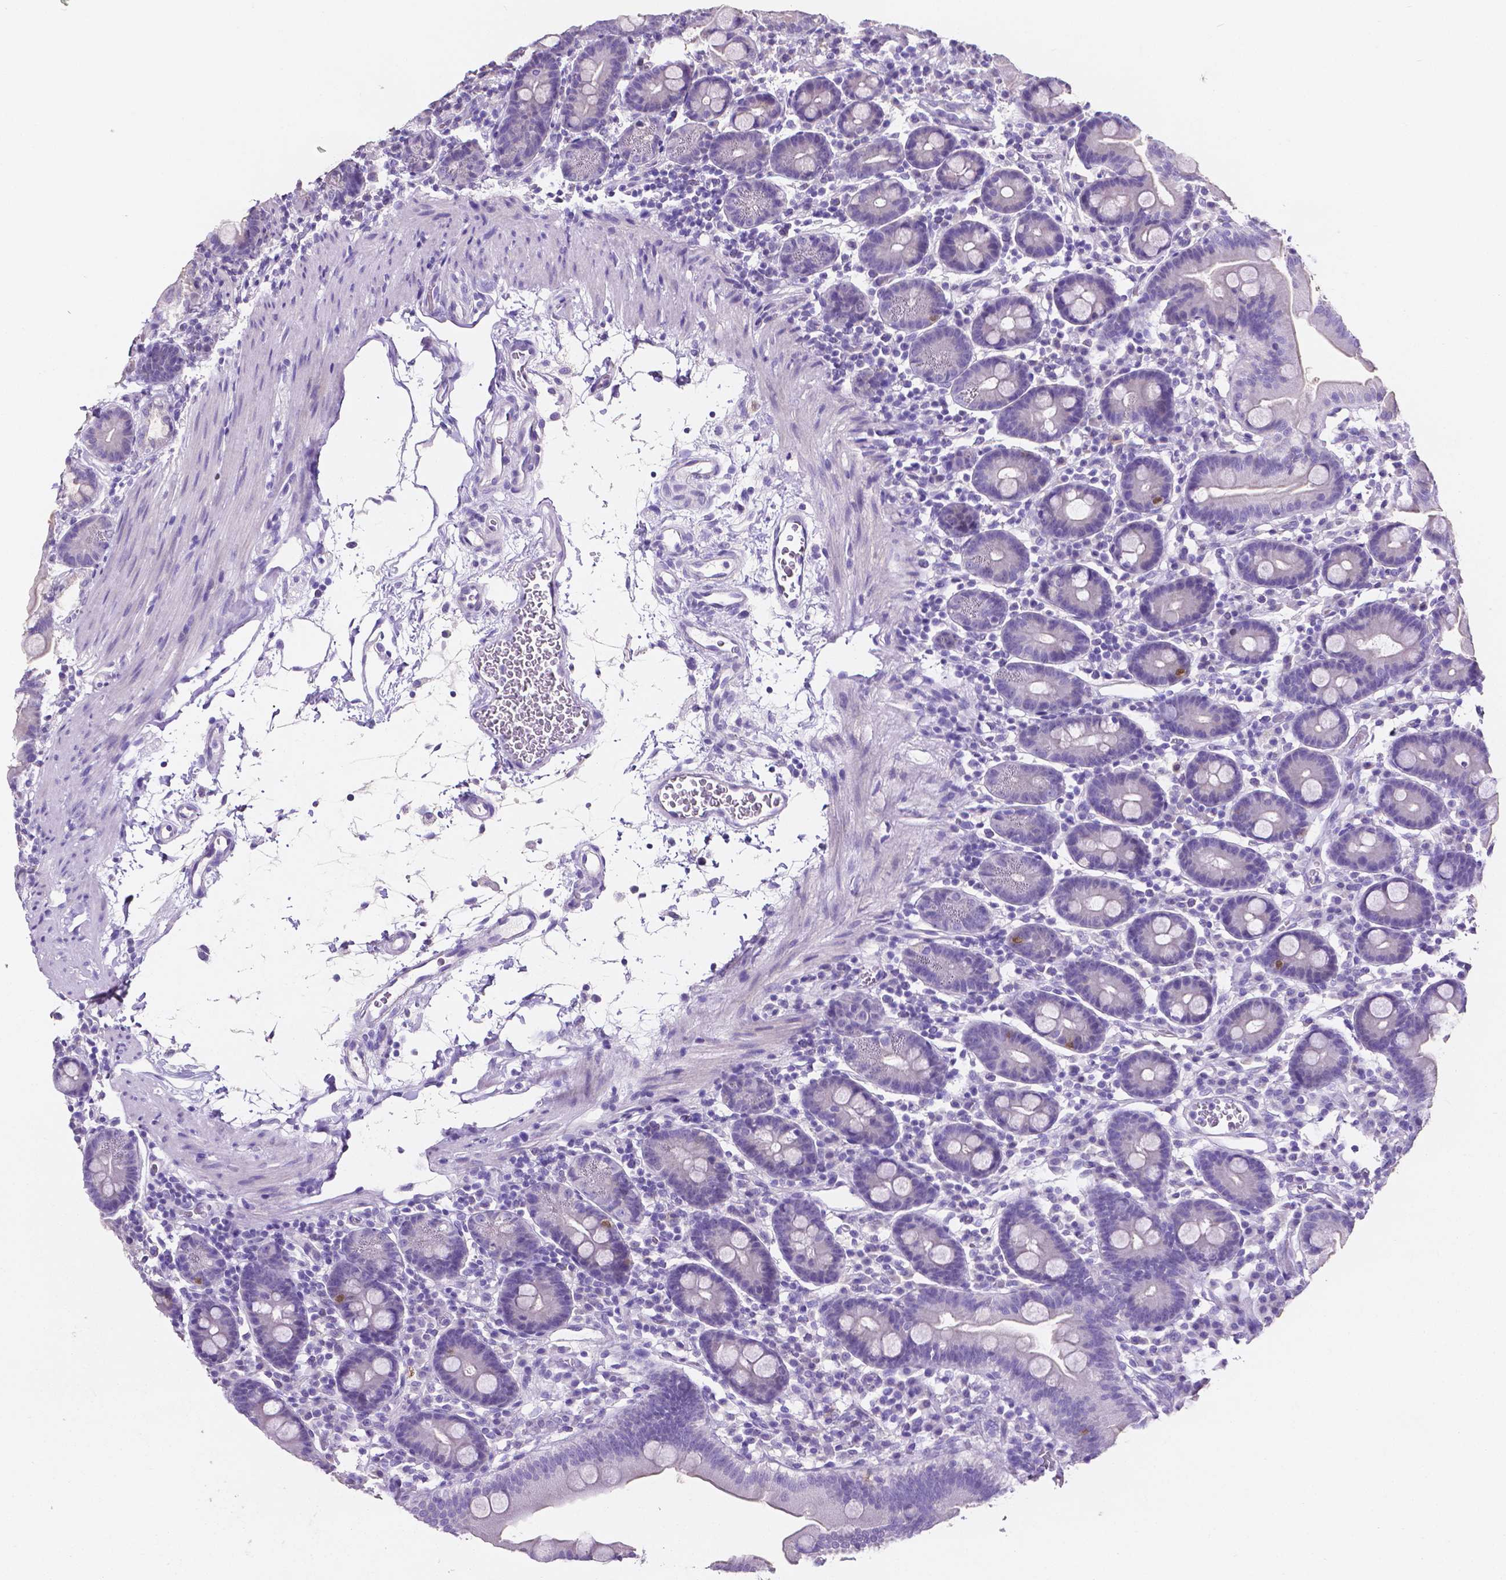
{"staining": {"intensity": "negative", "quantity": "none", "location": "none"}, "tissue": "duodenum", "cell_type": "Glandular cells", "image_type": "normal", "snomed": [{"axis": "morphology", "description": "Normal tissue, NOS"}, {"axis": "topography", "description": "Pancreas"}, {"axis": "topography", "description": "Duodenum"}], "caption": "A high-resolution histopathology image shows immunohistochemistry staining of normal duodenum, which displays no significant positivity in glandular cells. The staining was performed using DAB to visualize the protein expression in brown, while the nuclei were stained in blue with hematoxylin (Magnification: 20x).", "gene": "SLC22A2", "patient": {"sex": "male", "age": 59}}